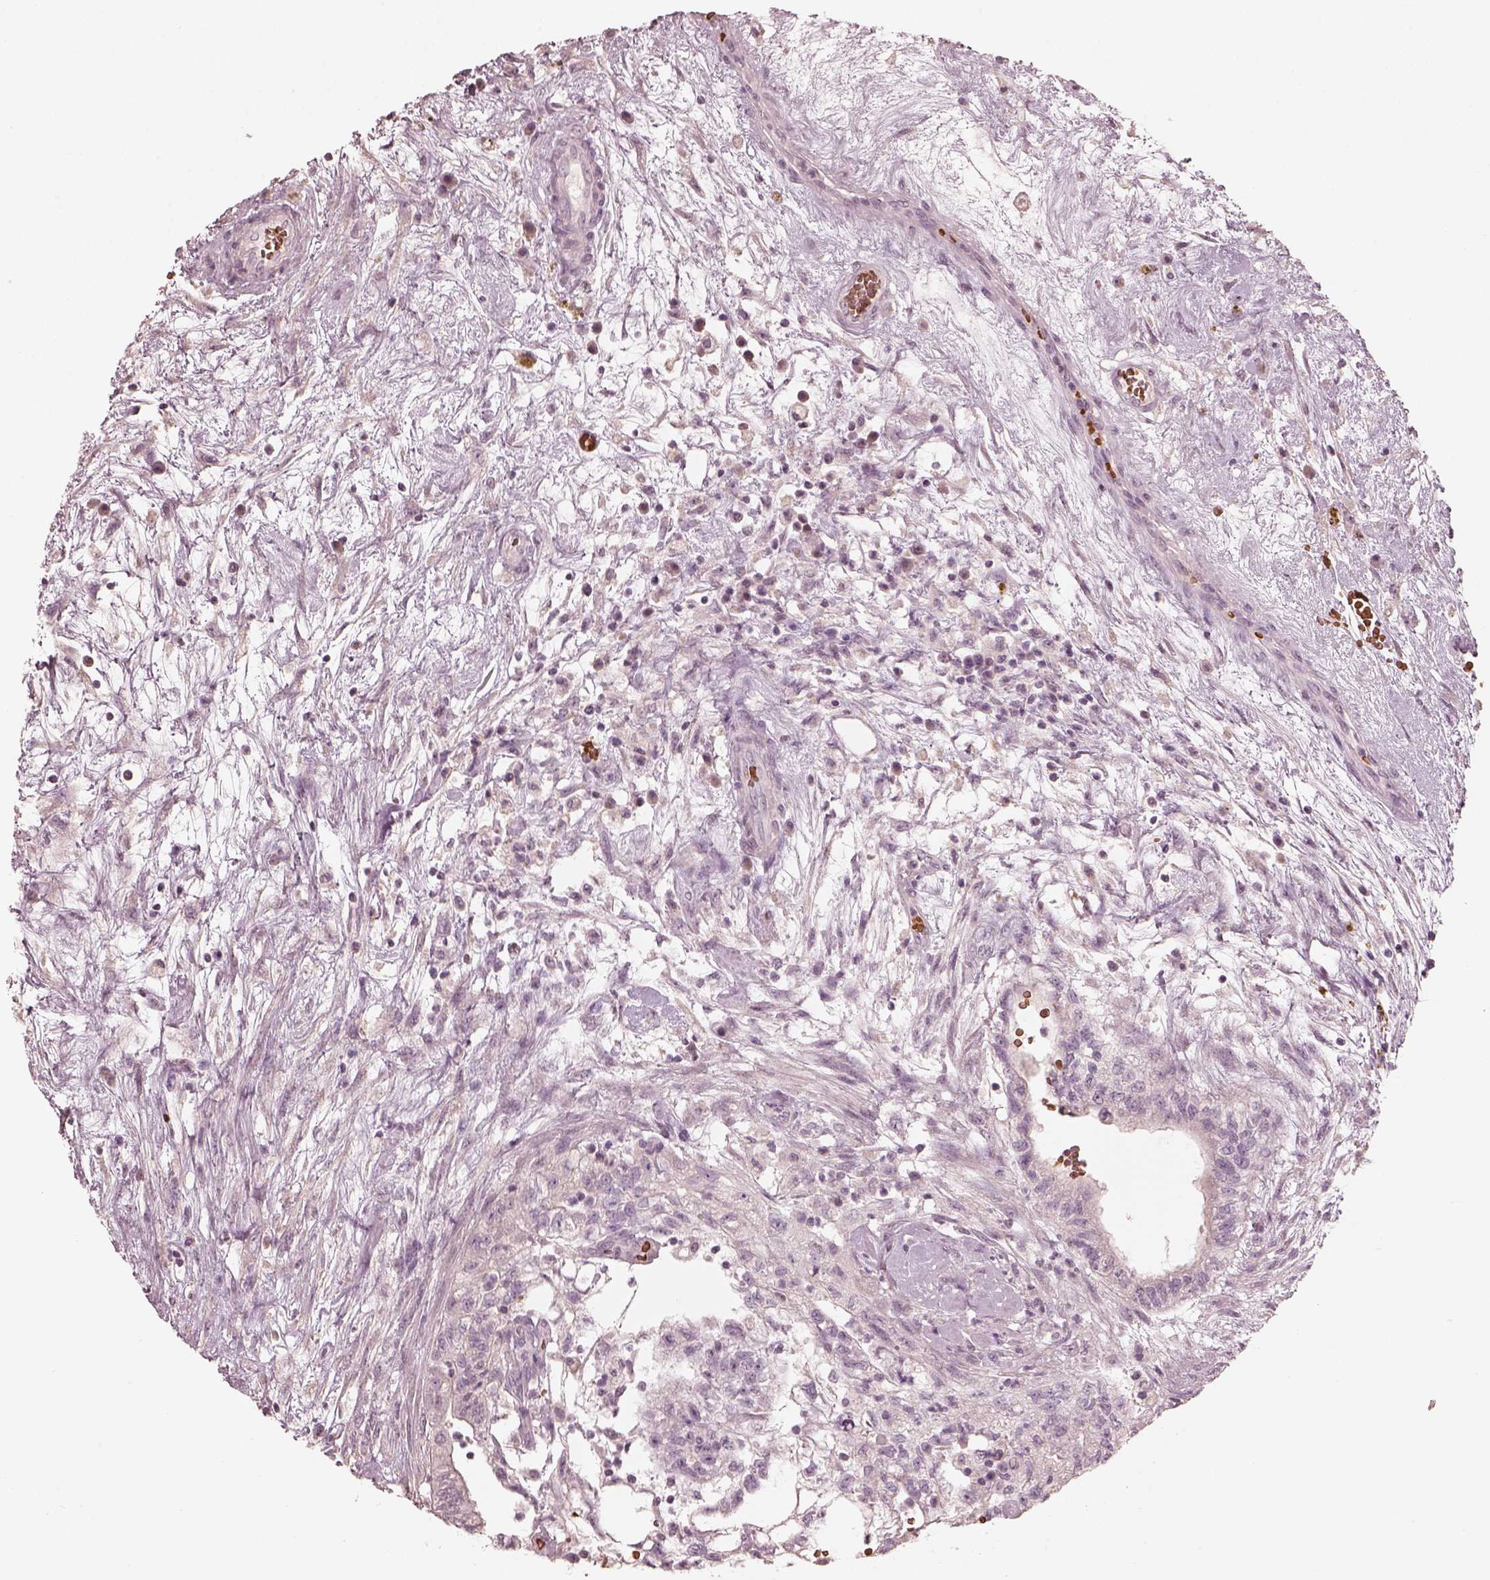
{"staining": {"intensity": "negative", "quantity": "none", "location": "none"}, "tissue": "testis cancer", "cell_type": "Tumor cells", "image_type": "cancer", "snomed": [{"axis": "morphology", "description": "Normal tissue, NOS"}, {"axis": "morphology", "description": "Carcinoma, Embryonal, NOS"}, {"axis": "topography", "description": "Testis"}], "caption": "High magnification brightfield microscopy of testis cancer stained with DAB (3,3'-diaminobenzidine) (brown) and counterstained with hematoxylin (blue): tumor cells show no significant positivity. (DAB immunohistochemistry (IHC), high magnification).", "gene": "ANKLE1", "patient": {"sex": "male", "age": 32}}